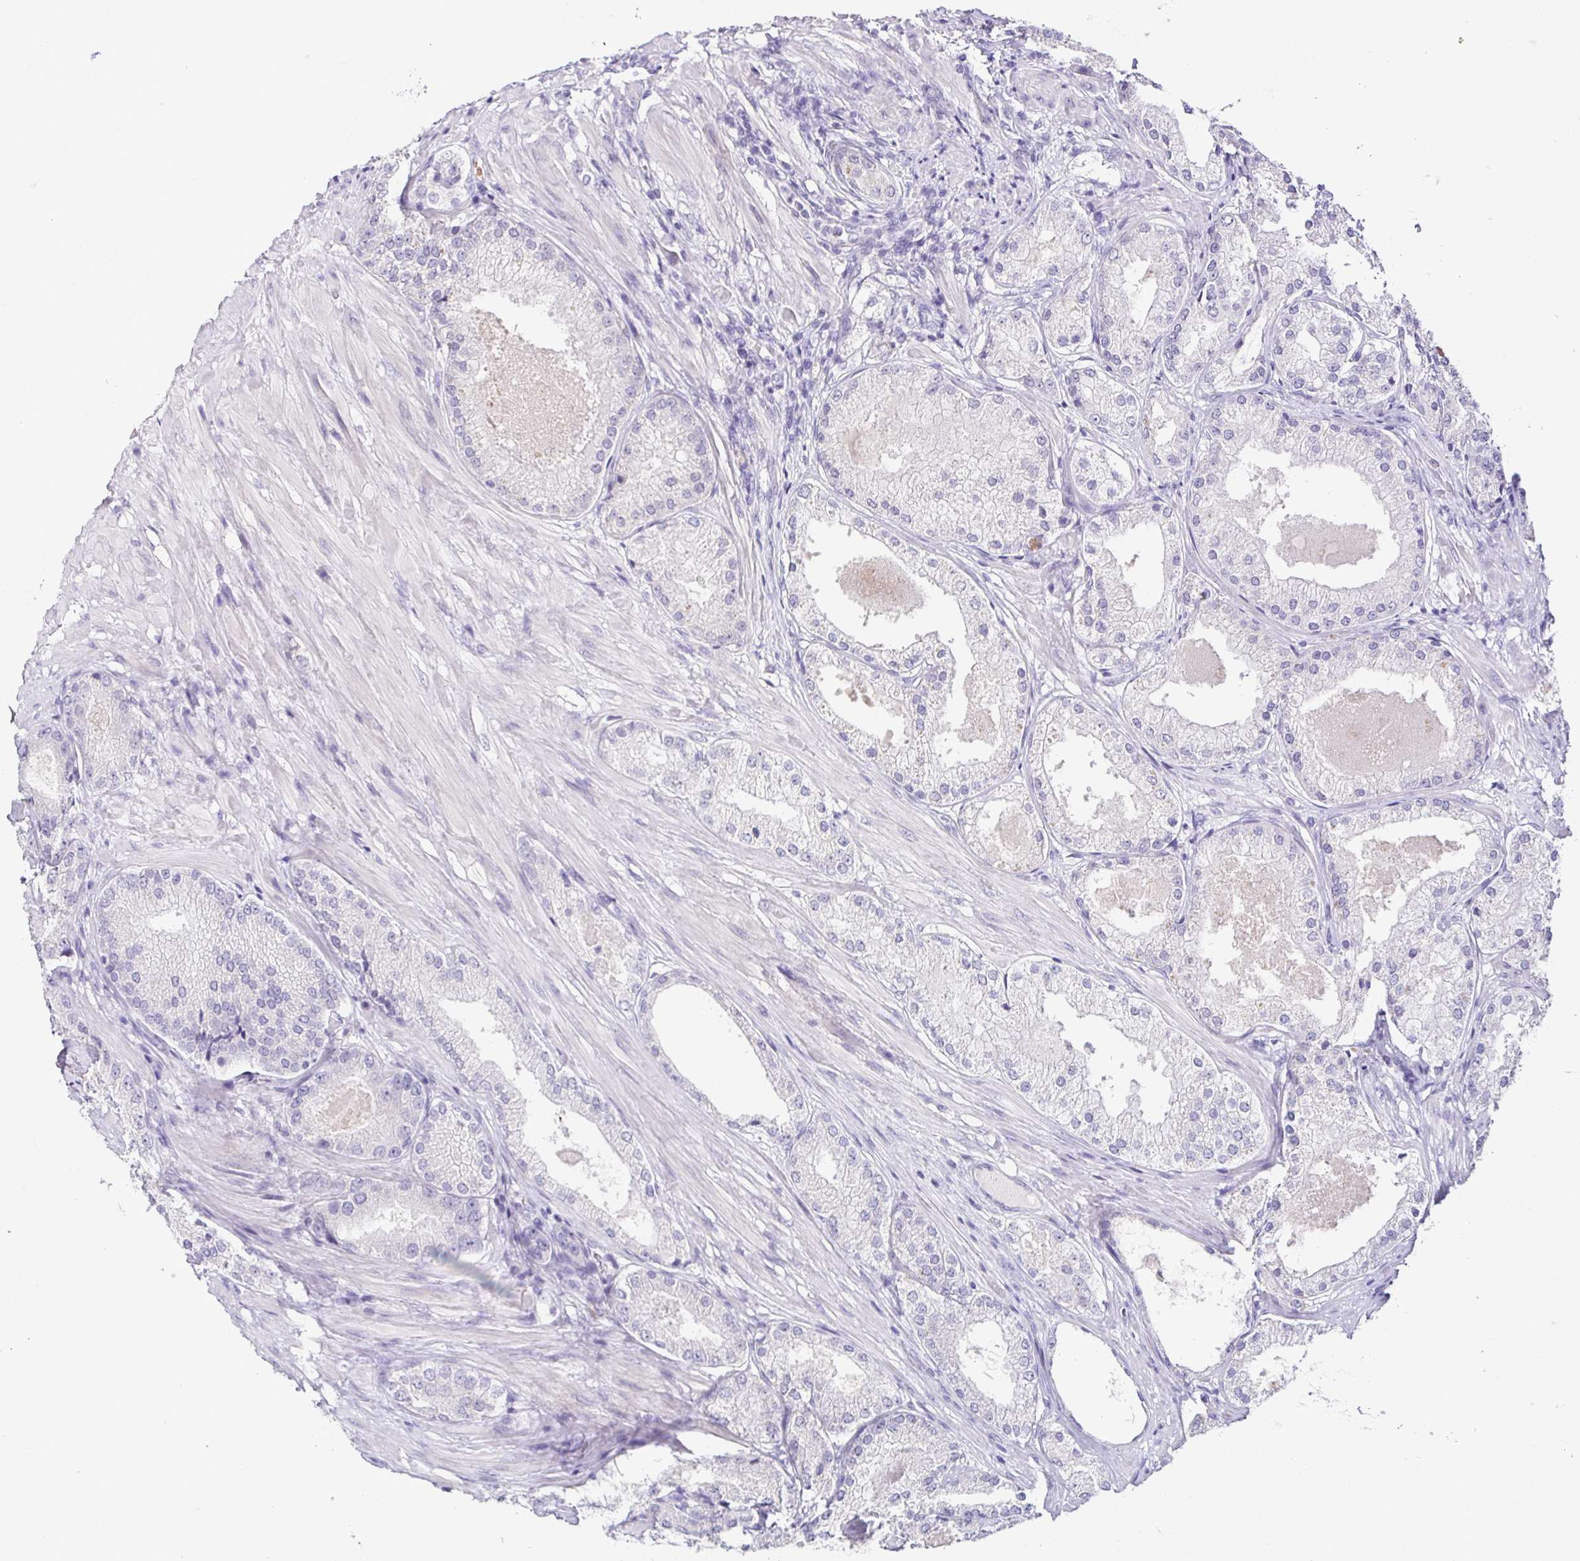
{"staining": {"intensity": "negative", "quantity": "none", "location": "none"}, "tissue": "prostate cancer", "cell_type": "Tumor cells", "image_type": "cancer", "snomed": [{"axis": "morphology", "description": "Adenocarcinoma, Low grade"}, {"axis": "topography", "description": "Prostate"}], "caption": "Immunohistochemistry (IHC) histopathology image of neoplastic tissue: human prostate cancer (low-grade adenocarcinoma) stained with DAB (3,3'-diaminobenzidine) displays no significant protein staining in tumor cells.", "gene": "TP73", "patient": {"sex": "male", "age": 68}}